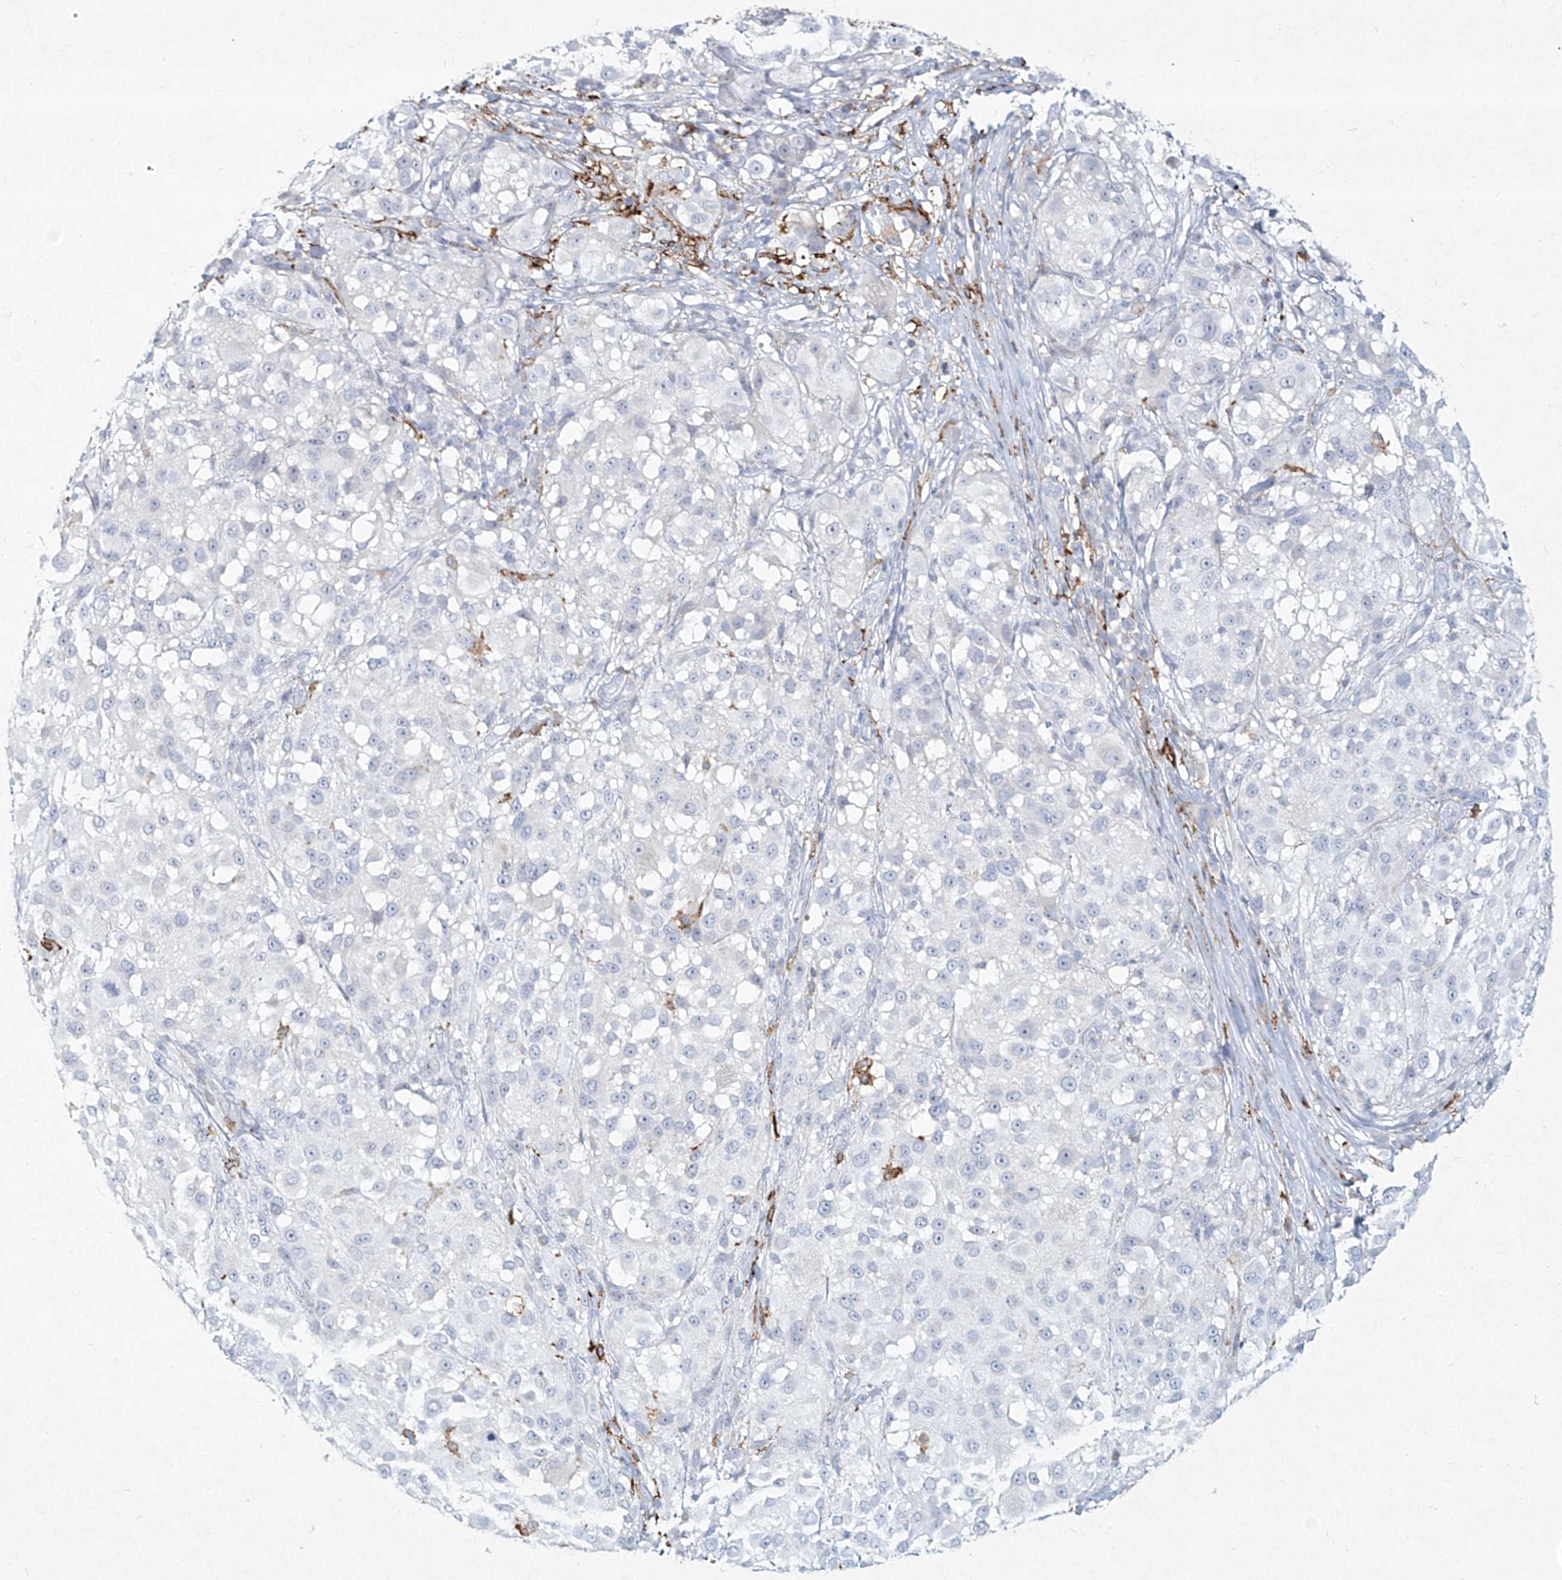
{"staining": {"intensity": "negative", "quantity": "none", "location": "none"}, "tissue": "melanoma", "cell_type": "Tumor cells", "image_type": "cancer", "snomed": [{"axis": "morphology", "description": "Necrosis, NOS"}, {"axis": "morphology", "description": "Malignant melanoma, NOS"}, {"axis": "topography", "description": "Skin"}], "caption": "IHC micrograph of neoplastic tissue: human malignant melanoma stained with DAB (3,3'-diaminobenzidine) exhibits no significant protein expression in tumor cells.", "gene": "CD209", "patient": {"sex": "female", "age": 87}}